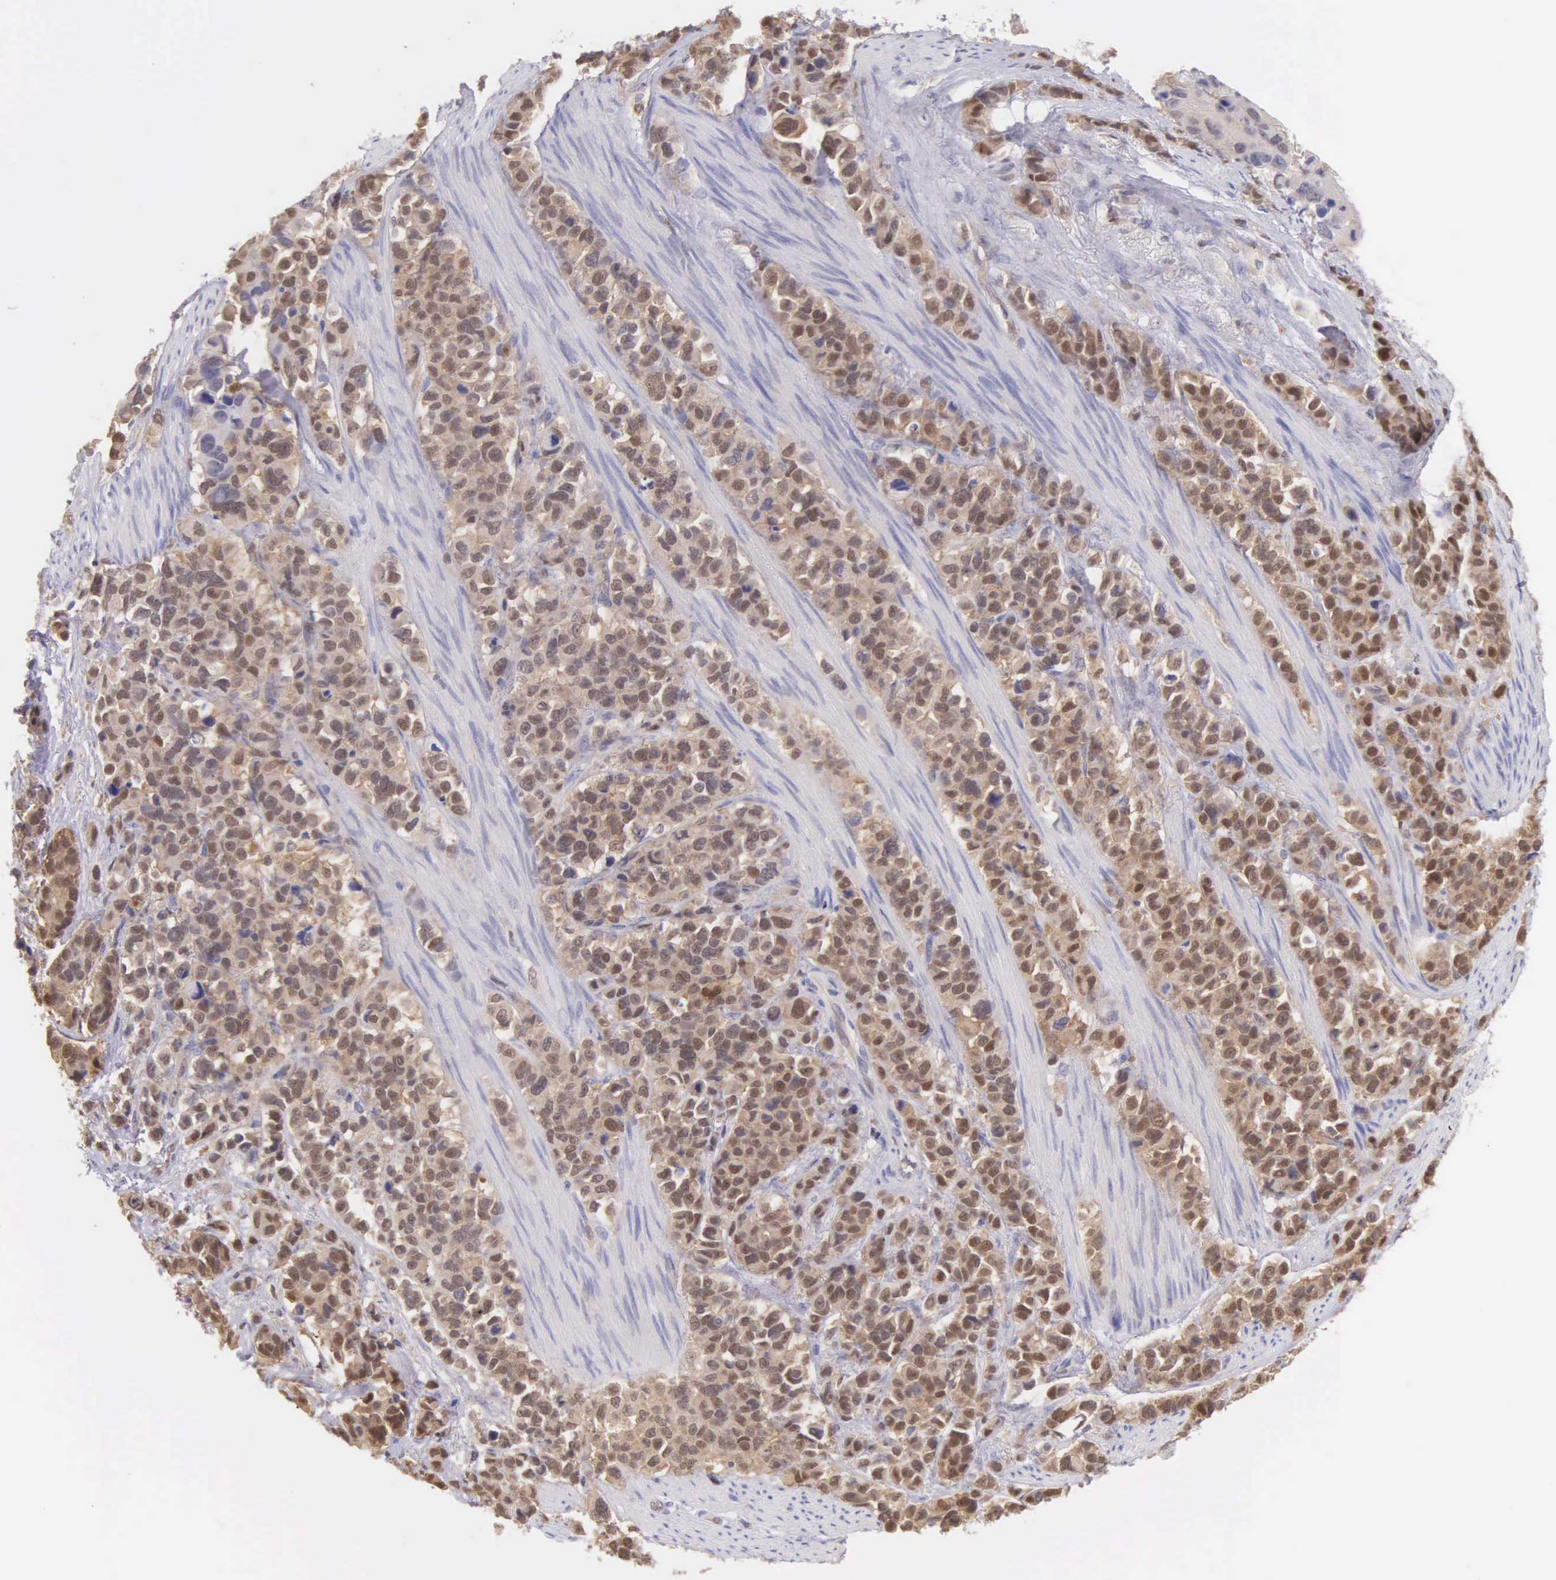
{"staining": {"intensity": "moderate", "quantity": "25%-75%", "location": "cytoplasmic/membranous"}, "tissue": "stomach cancer", "cell_type": "Tumor cells", "image_type": "cancer", "snomed": [{"axis": "morphology", "description": "Adenocarcinoma, NOS"}, {"axis": "topography", "description": "Stomach, upper"}], "caption": "Approximately 25%-75% of tumor cells in stomach adenocarcinoma exhibit moderate cytoplasmic/membranous protein expression as visualized by brown immunohistochemical staining.", "gene": "BID", "patient": {"sex": "male", "age": 71}}